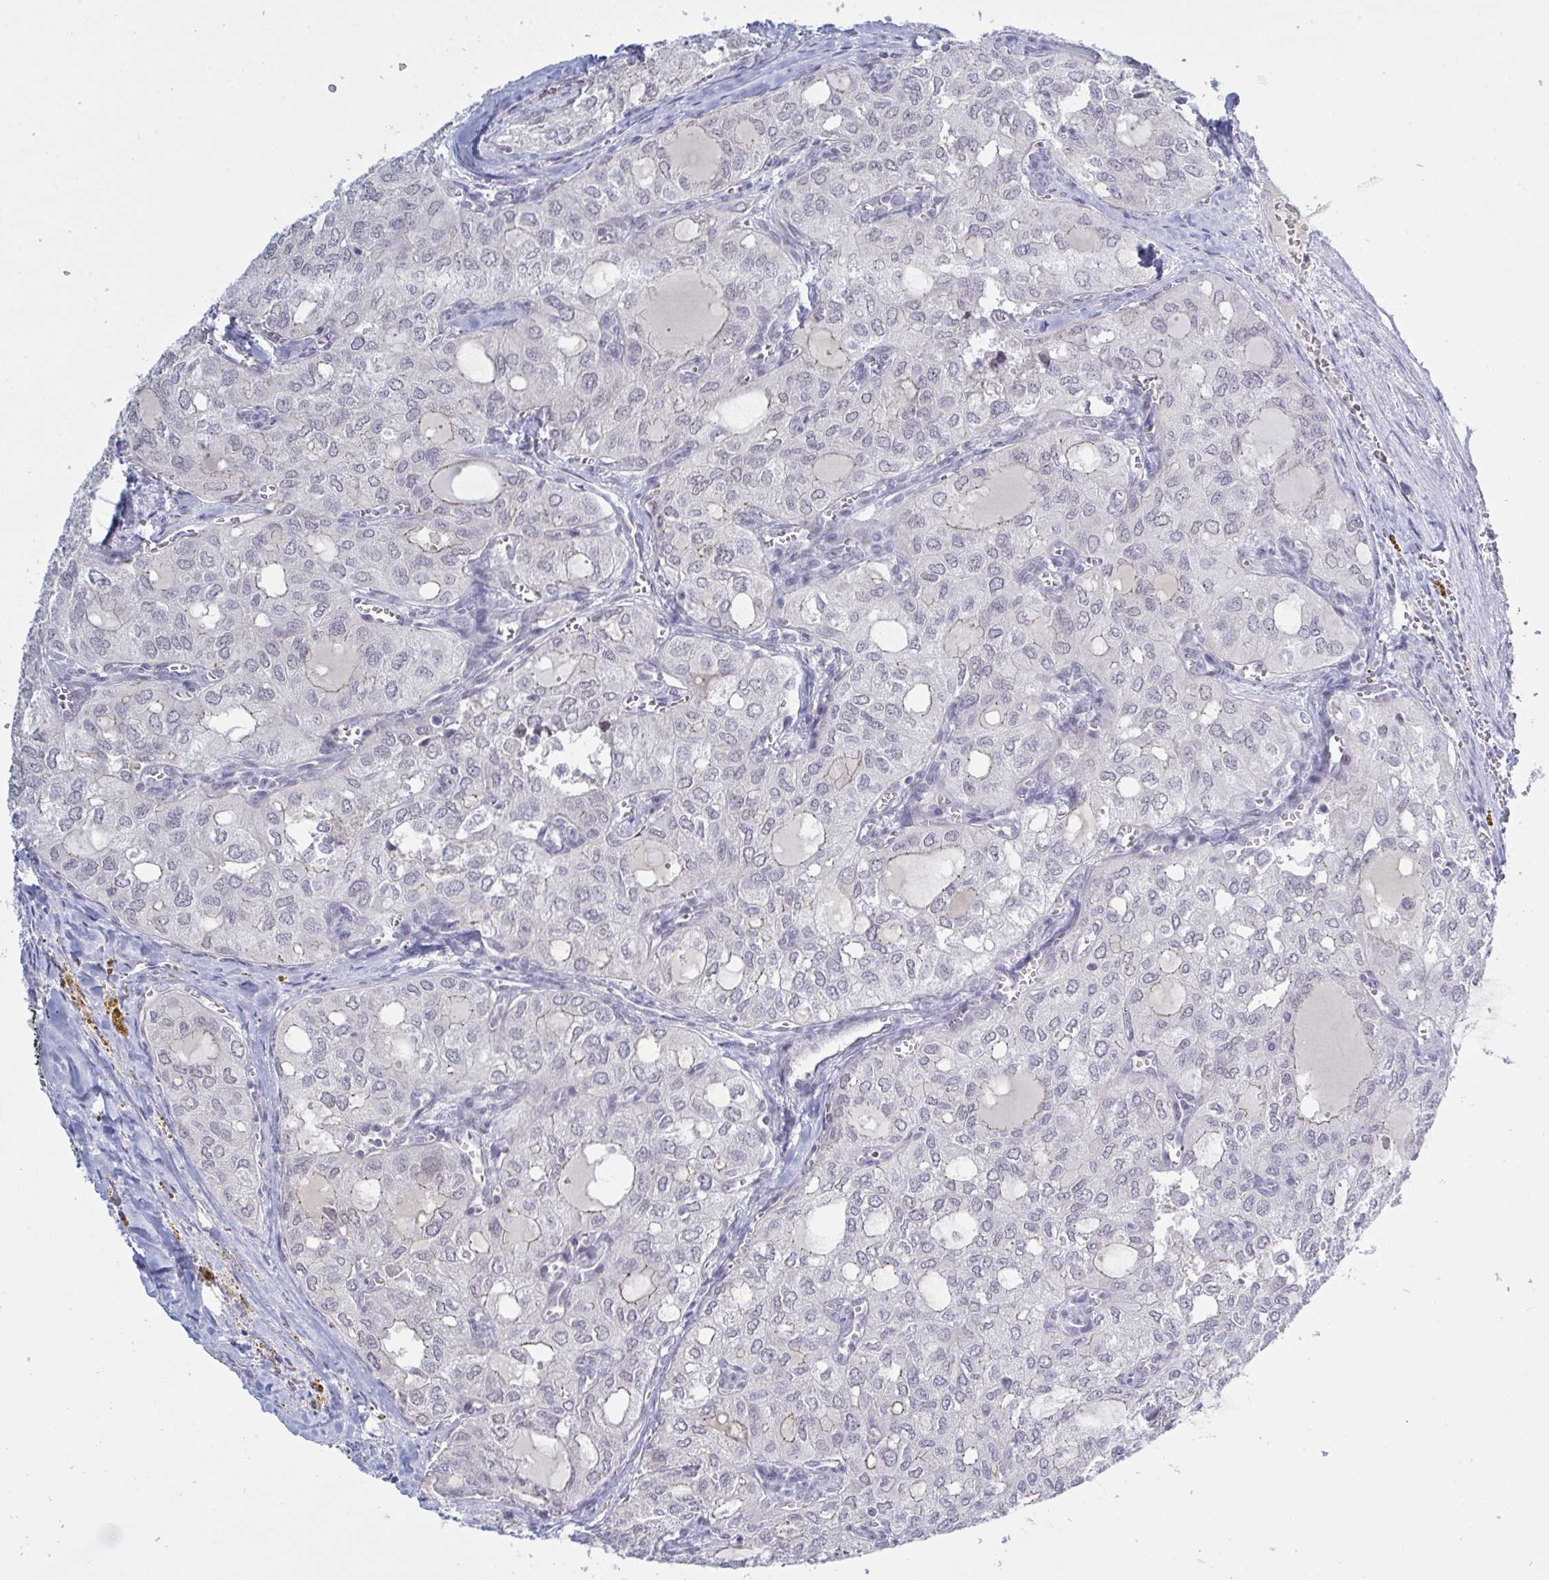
{"staining": {"intensity": "negative", "quantity": "none", "location": "none"}, "tissue": "thyroid cancer", "cell_type": "Tumor cells", "image_type": "cancer", "snomed": [{"axis": "morphology", "description": "Follicular adenoma carcinoma, NOS"}, {"axis": "topography", "description": "Thyroid gland"}], "caption": "An image of thyroid follicular adenoma carcinoma stained for a protein displays no brown staining in tumor cells.", "gene": "ZNF784", "patient": {"sex": "male", "age": 75}}